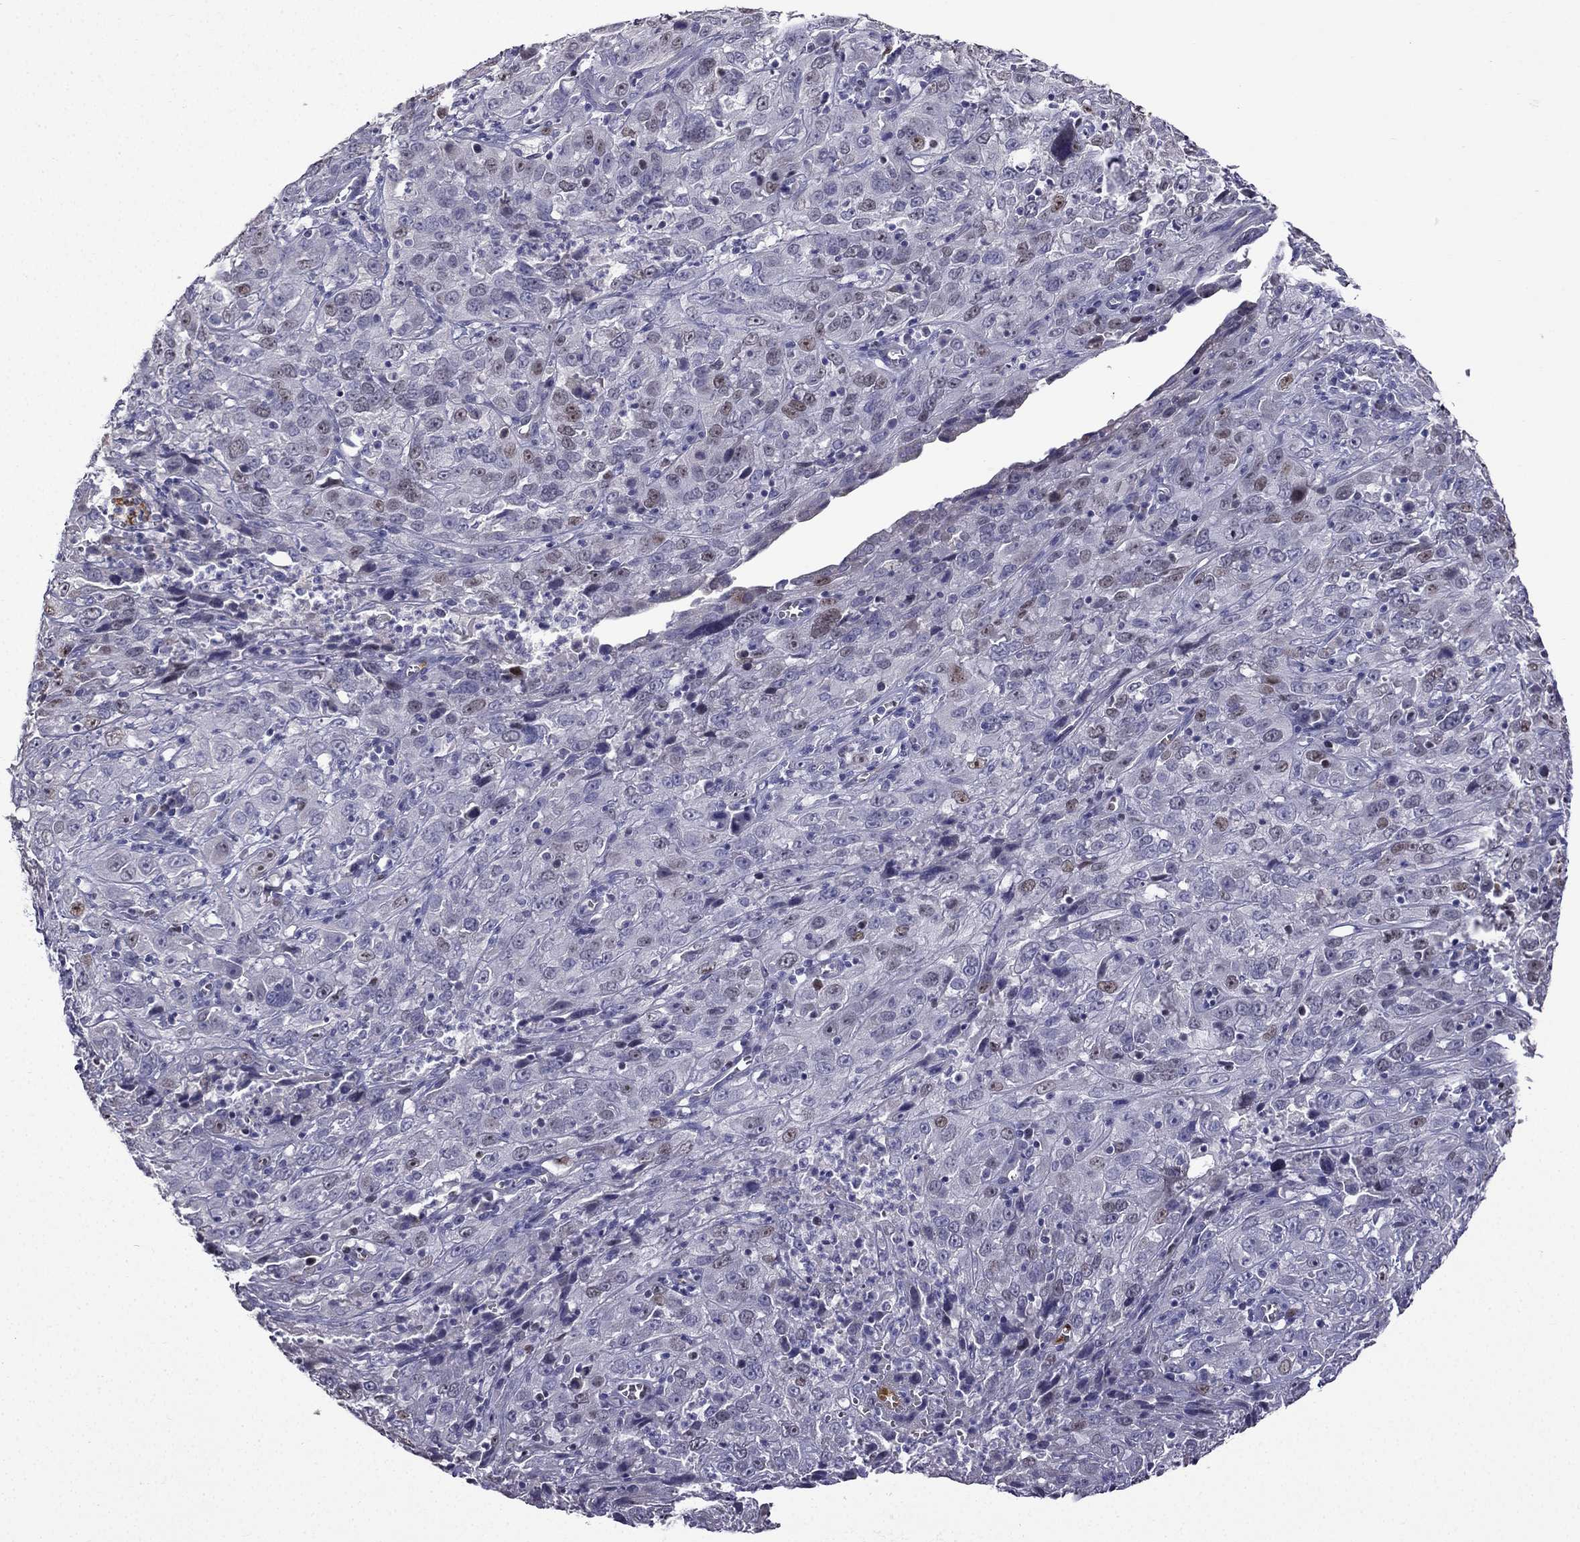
{"staining": {"intensity": "moderate", "quantity": "<25%", "location": "nuclear"}, "tissue": "cervical cancer", "cell_type": "Tumor cells", "image_type": "cancer", "snomed": [{"axis": "morphology", "description": "Squamous cell carcinoma, NOS"}, {"axis": "topography", "description": "Cervix"}], "caption": "This is an image of immunohistochemistry staining of cervical squamous cell carcinoma, which shows moderate positivity in the nuclear of tumor cells.", "gene": "UHRF1", "patient": {"sex": "female", "age": 32}}